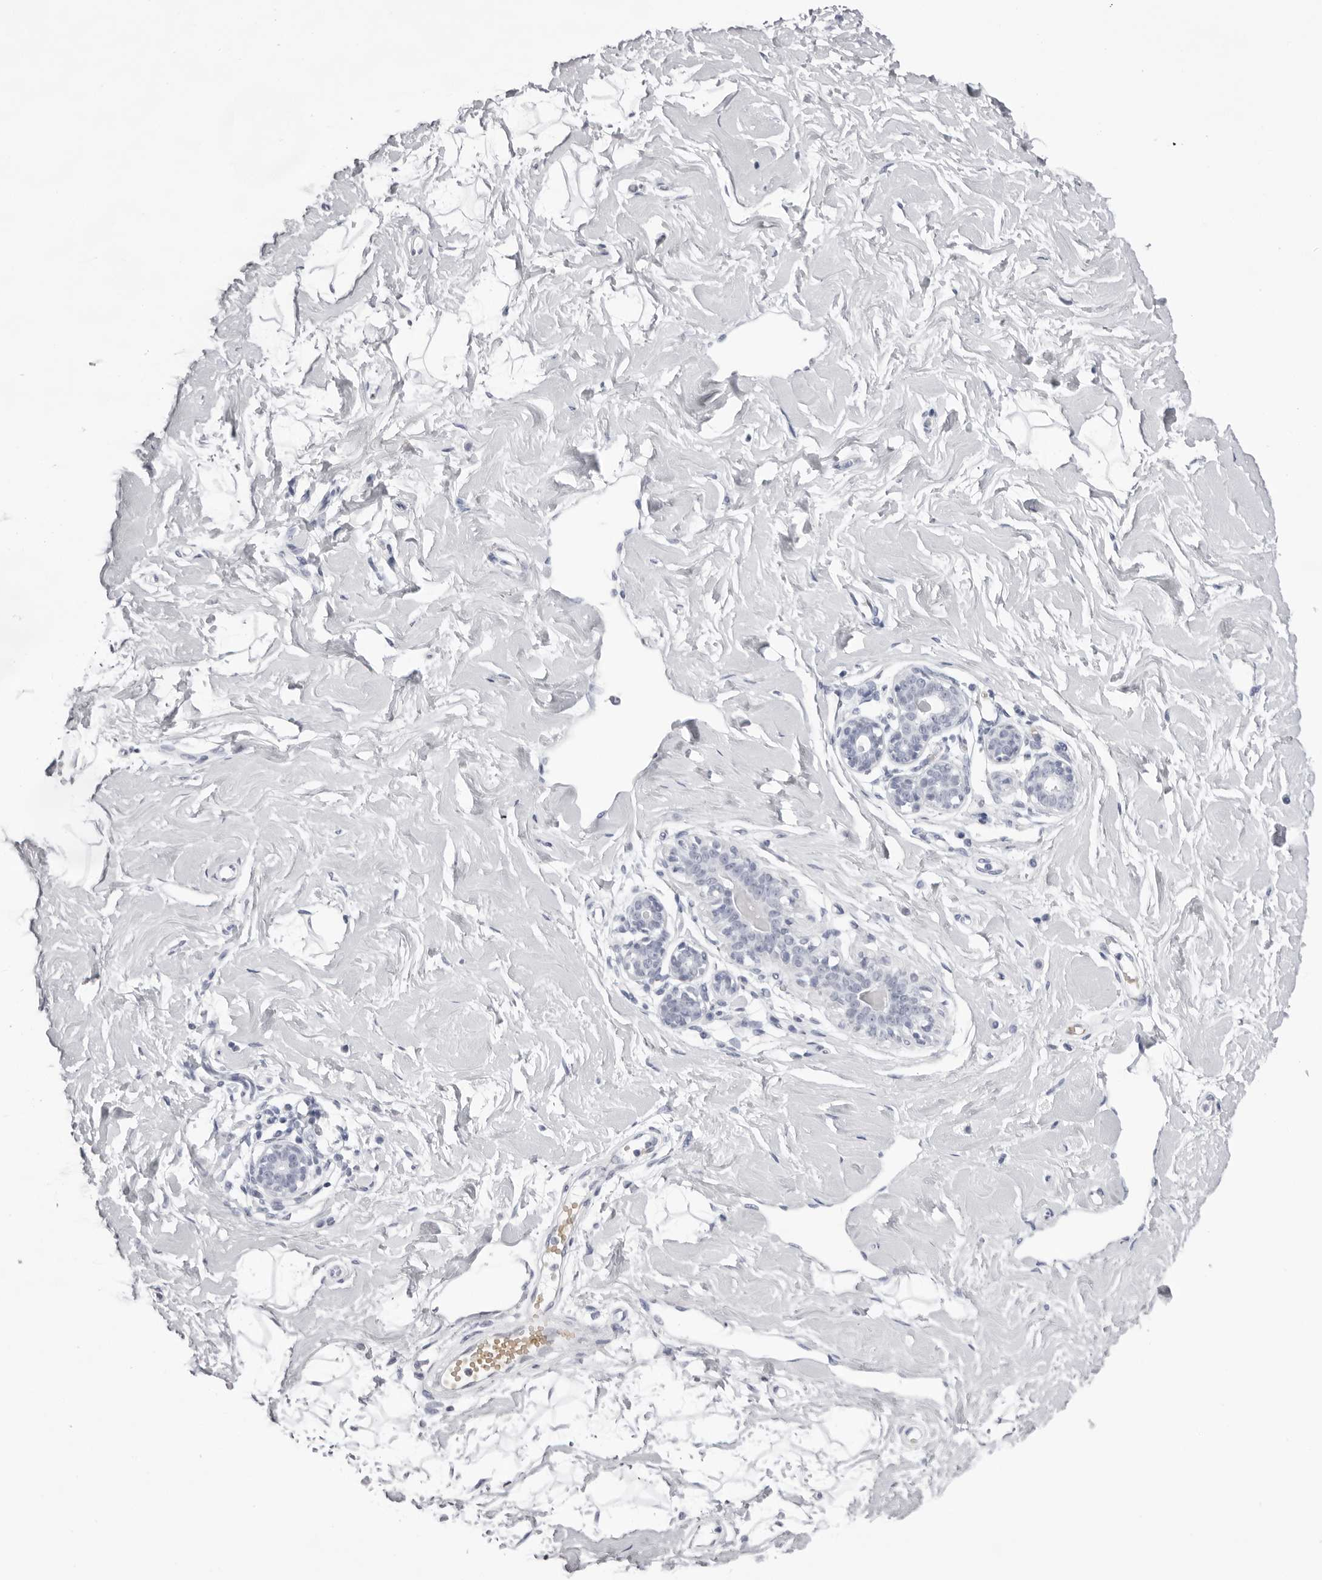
{"staining": {"intensity": "negative", "quantity": "none", "location": "none"}, "tissue": "breast", "cell_type": "Adipocytes", "image_type": "normal", "snomed": [{"axis": "morphology", "description": "Normal tissue, NOS"}, {"axis": "morphology", "description": "Adenoma, NOS"}, {"axis": "topography", "description": "Breast"}], "caption": "Immunohistochemistry (IHC) photomicrograph of benign human breast stained for a protein (brown), which exhibits no staining in adipocytes.", "gene": "SPTA1", "patient": {"sex": "female", "age": 23}}